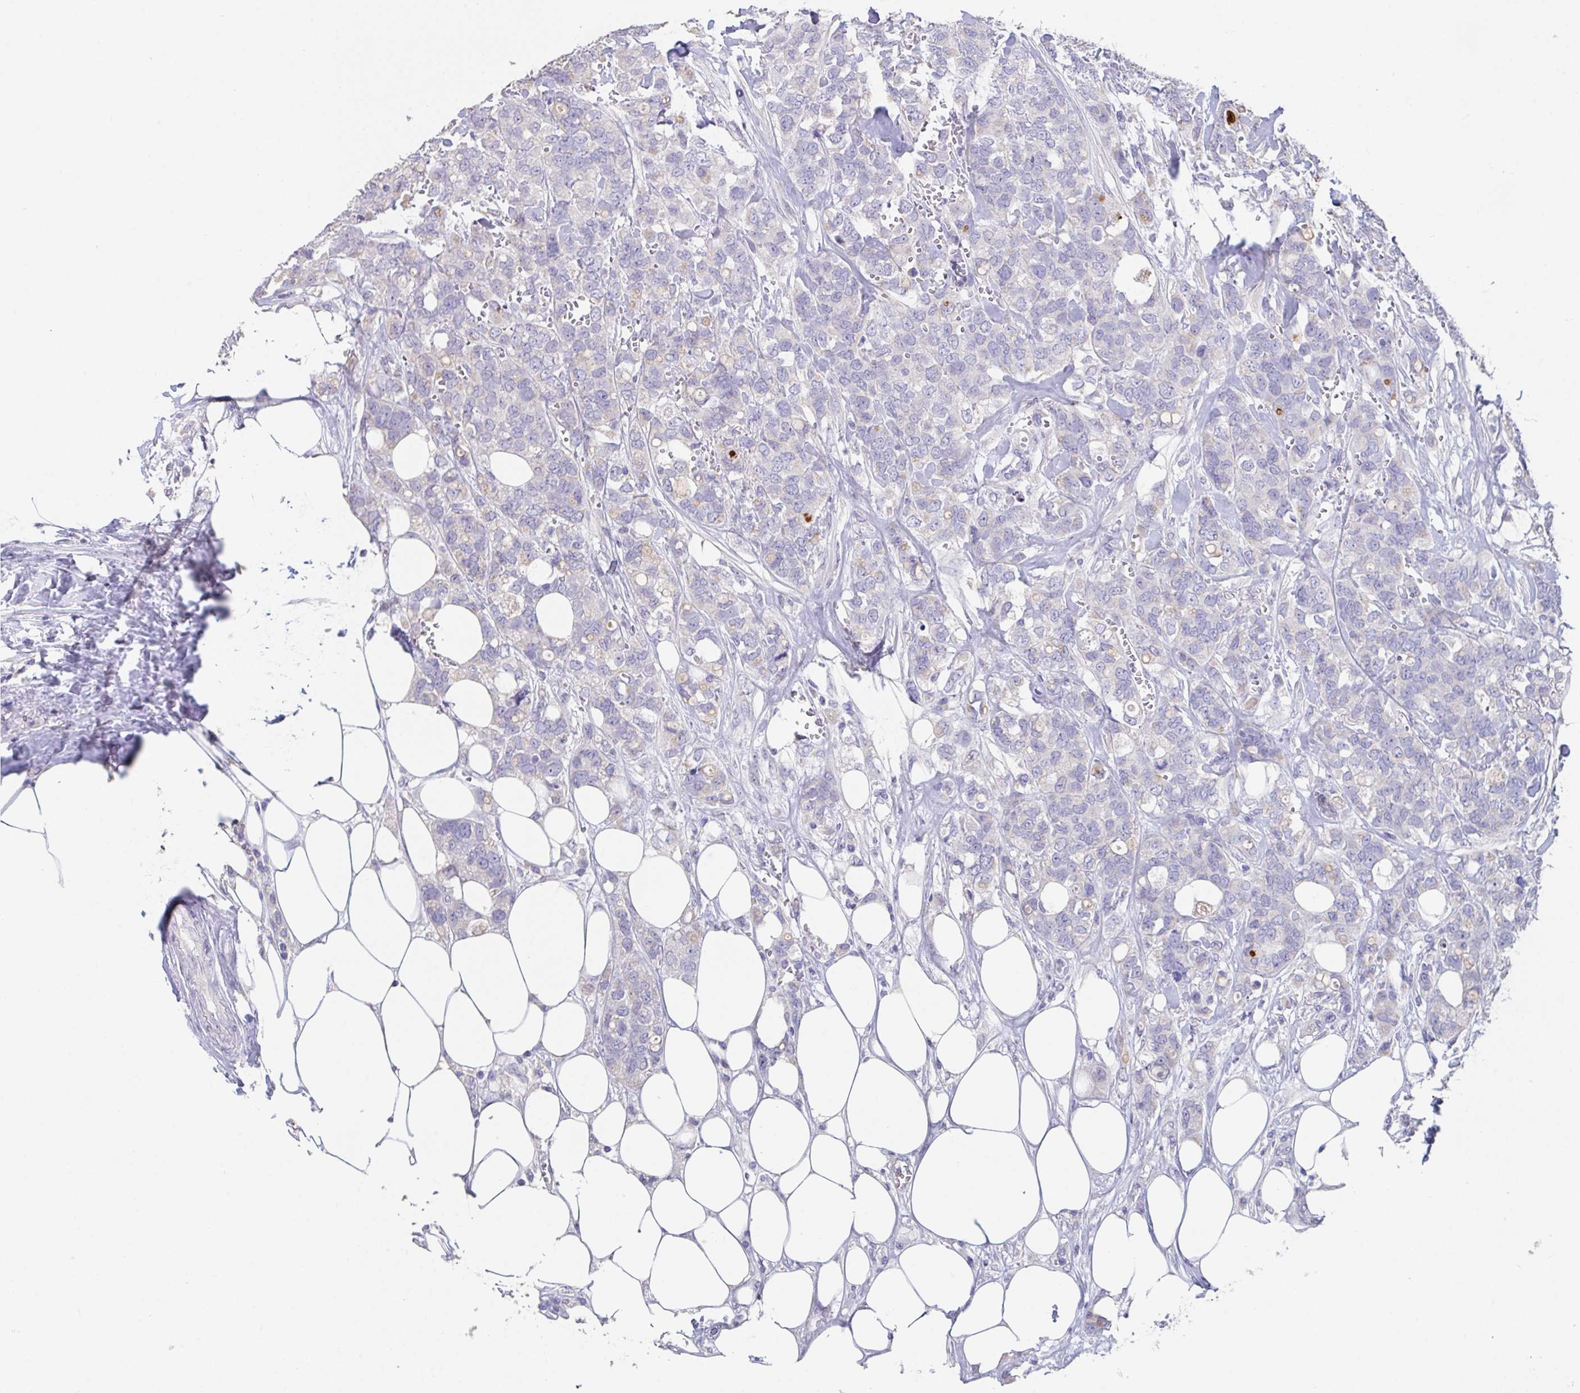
{"staining": {"intensity": "negative", "quantity": "none", "location": "none"}, "tissue": "breast cancer", "cell_type": "Tumor cells", "image_type": "cancer", "snomed": [{"axis": "morphology", "description": "Lobular carcinoma"}, {"axis": "topography", "description": "Breast"}], "caption": "An IHC histopathology image of lobular carcinoma (breast) is shown. There is no staining in tumor cells of lobular carcinoma (breast).", "gene": "SLC44A4", "patient": {"sex": "female", "age": 91}}